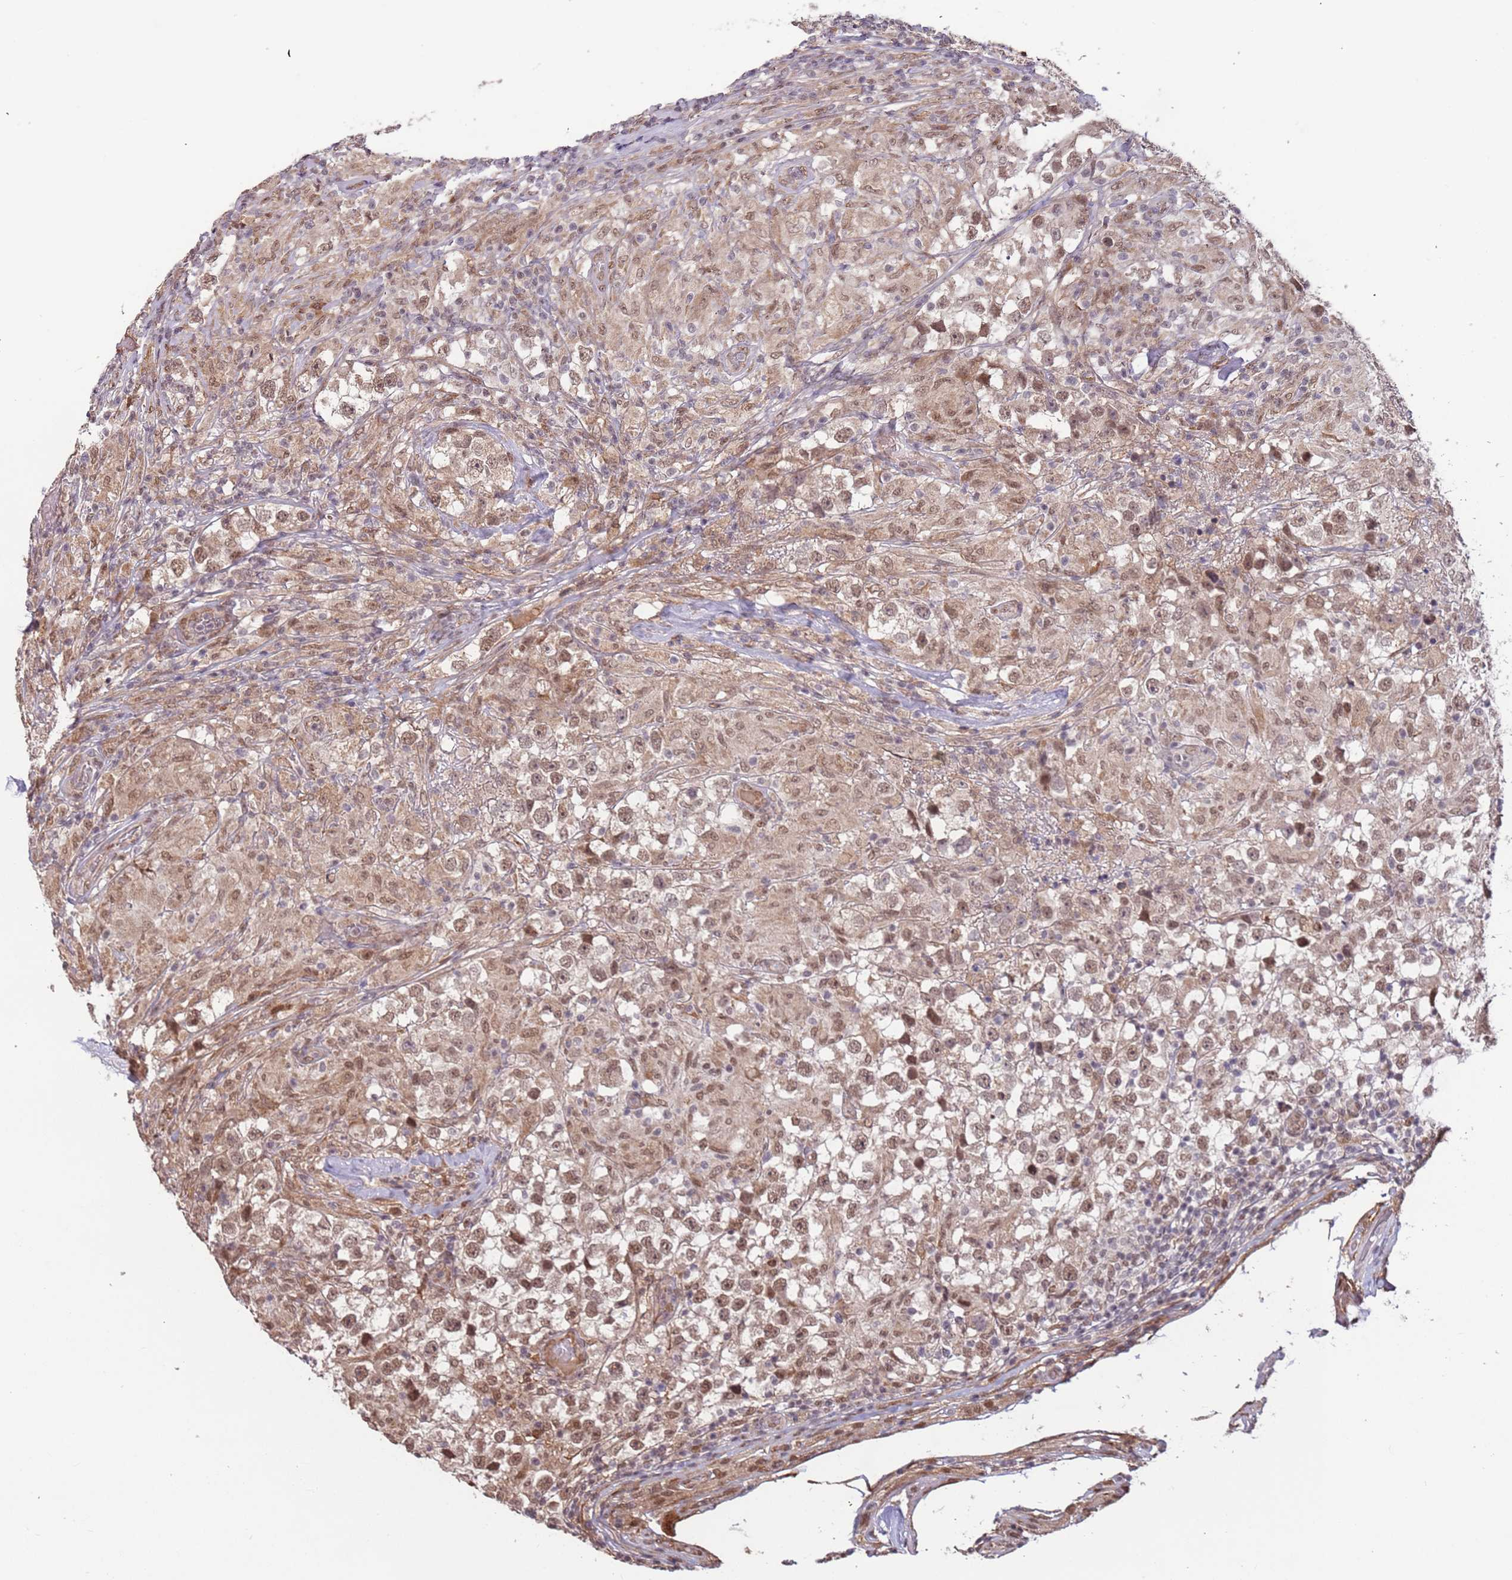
{"staining": {"intensity": "moderate", "quantity": ">75%", "location": "nuclear"}, "tissue": "testis cancer", "cell_type": "Tumor cells", "image_type": "cancer", "snomed": [{"axis": "morphology", "description": "Seminoma, NOS"}, {"axis": "topography", "description": "Testis"}], "caption": "Tumor cells demonstrate medium levels of moderate nuclear positivity in about >75% of cells in testis seminoma. The staining was performed using DAB, with brown indicating positive protein expression. Nuclei are stained blue with hematoxylin.", "gene": "POLR3H", "patient": {"sex": "male", "age": 46}}